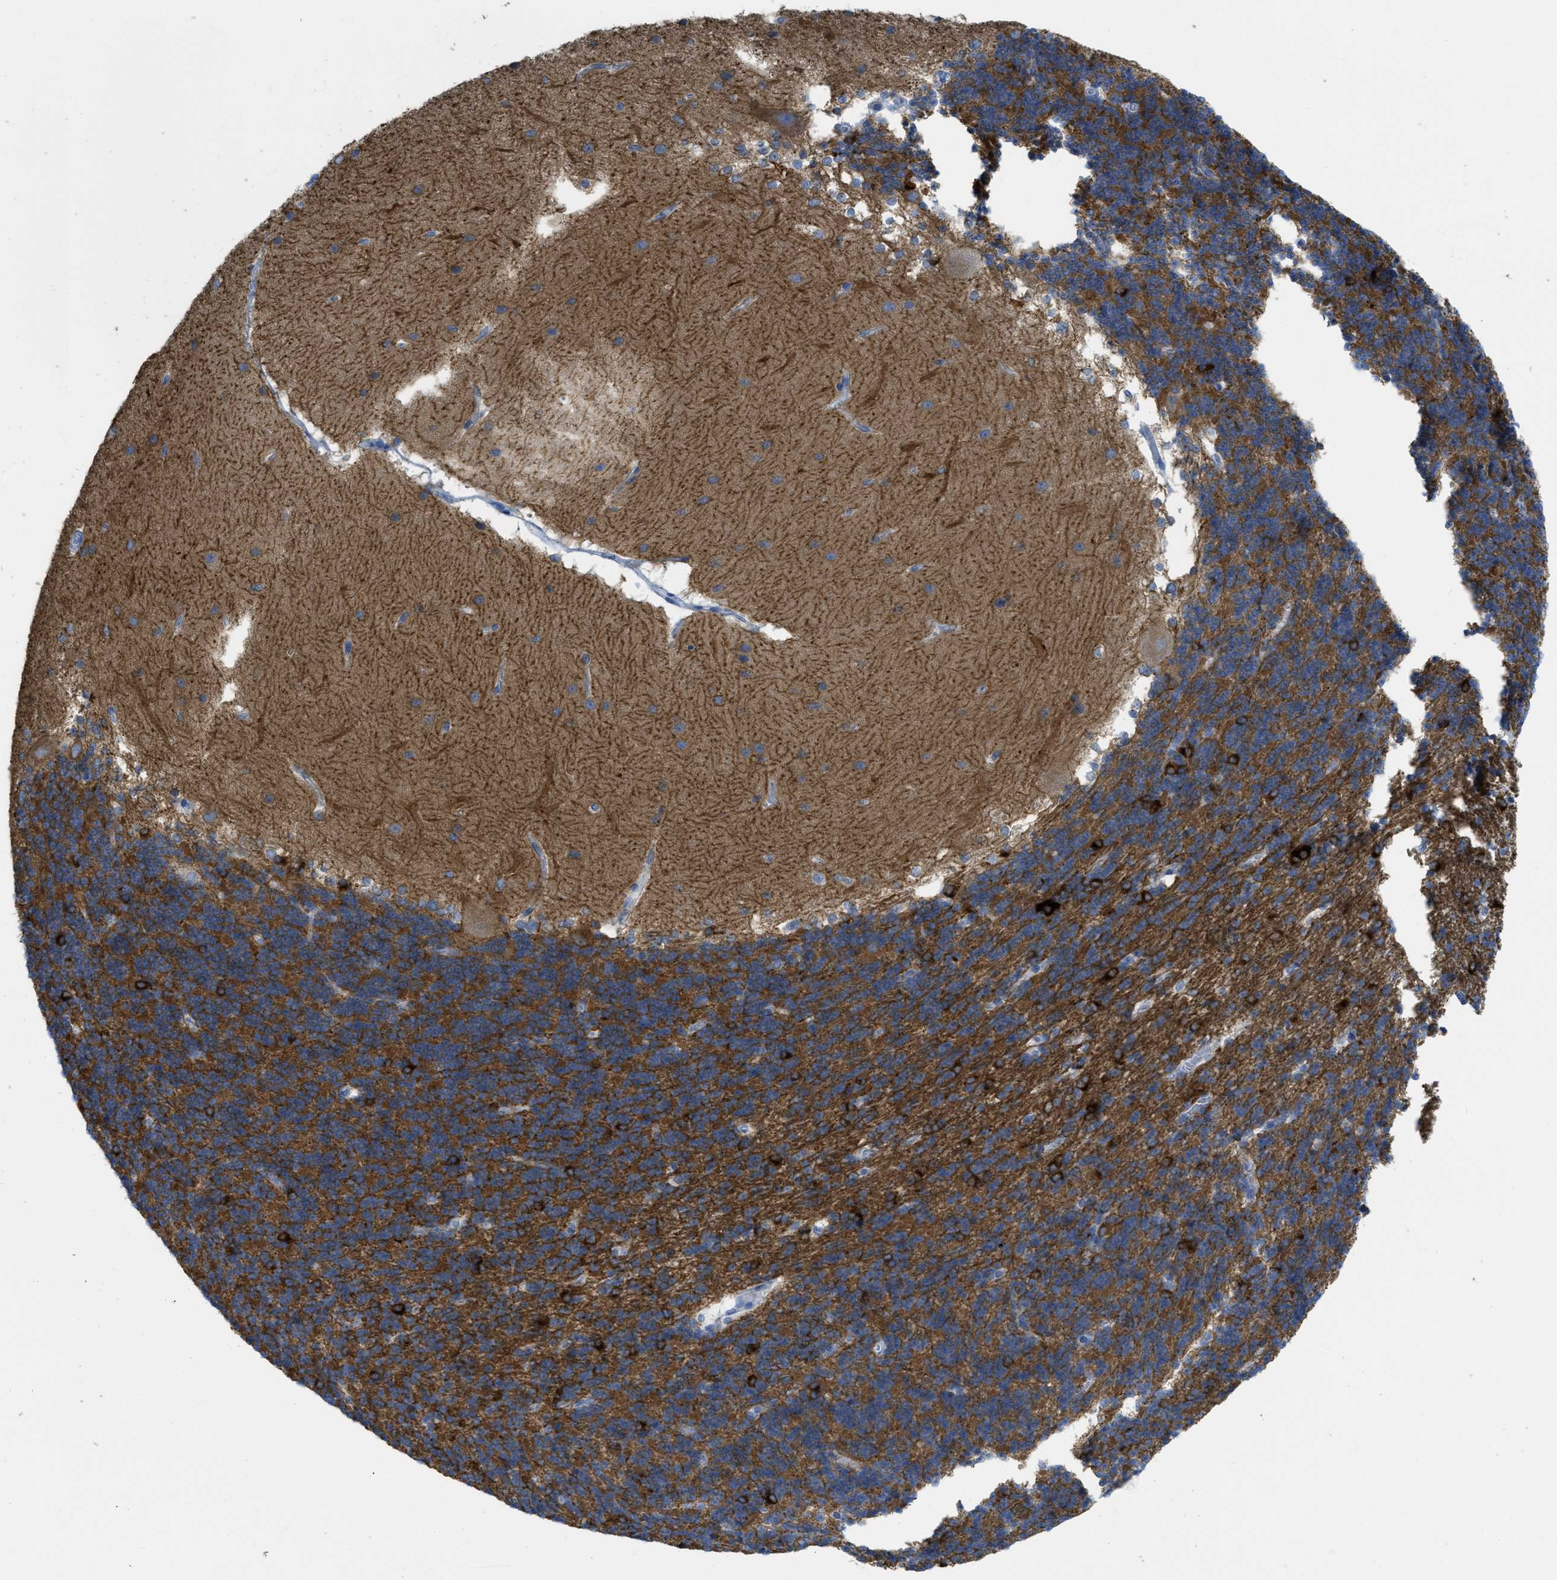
{"staining": {"intensity": "strong", "quantity": ">75%", "location": "cytoplasmic/membranous"}, "tissue": "cerebellum", "cell_type": "Cells in granular layer", "image_type": "normal", "snomed": [{"axis": "morphology", "description": "Normal tissue, NOS"}, {"axis": "topography", "description": "Cerebellum"}], "caption": "Normal cerebellum was stained to show a protein in brown. There is high levels of strong cytoplasmic/membranous positivity in approximately >75% of cells in granular layer.", "gene": "CNNM4", "patient": {"sex": "female", "age": 19}}